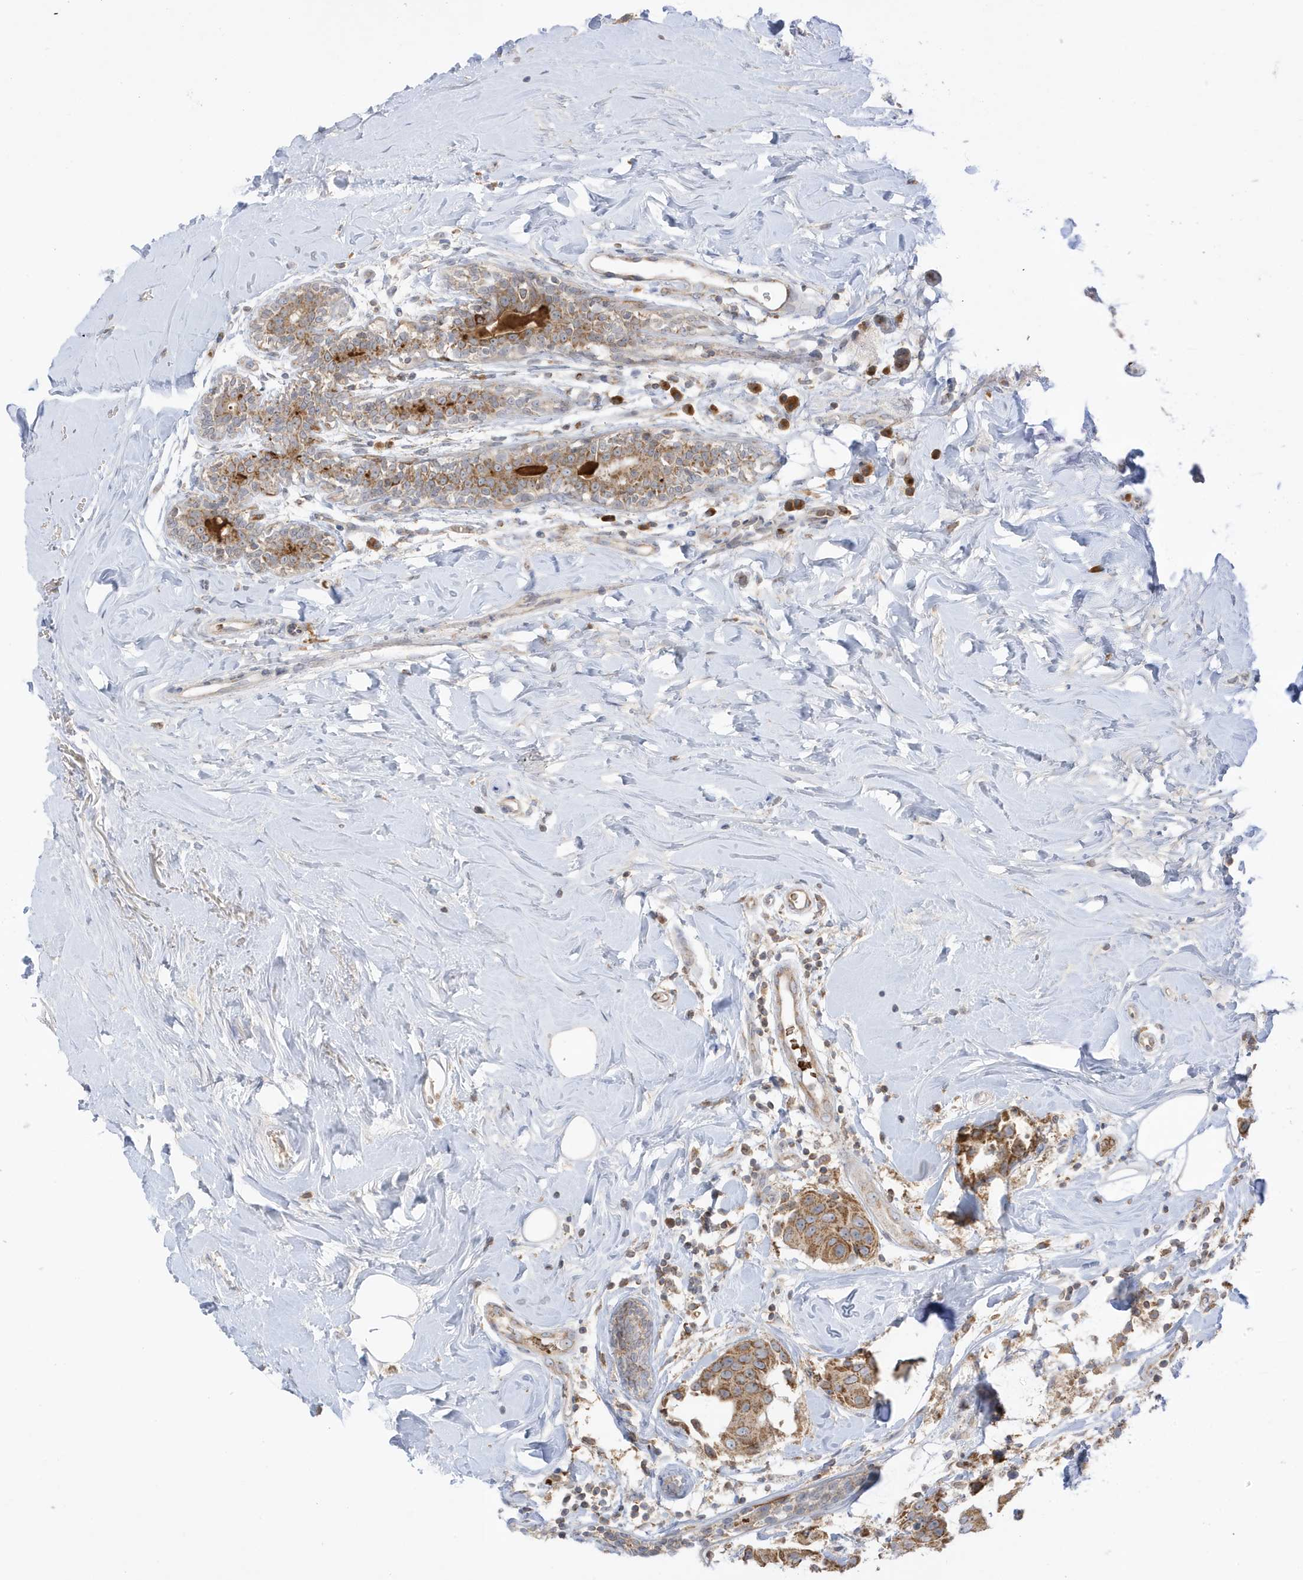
{"staining": {"intensity": "moderate", "quantity": ">75%", "location": "cytoplasmic/membranous"}, "tissue": "breast cancer", "cell_type": "Tumor cells", "image_type": "cancer", "snomed": [{"axis": "morphology", "description": "Normal tissue, NOS"}, {"axis": "morphology", "description": "Duct carcinoma"}, {"axis": "topography", "description": "Breast"}], "caption": "Protein expression analysis of breast cancer reveals moderate cytoplasmic/membranous positivity in about >75% of tumor cells.", "gene": "NPPC", "patient": {"sex": "female", "age": 39}}